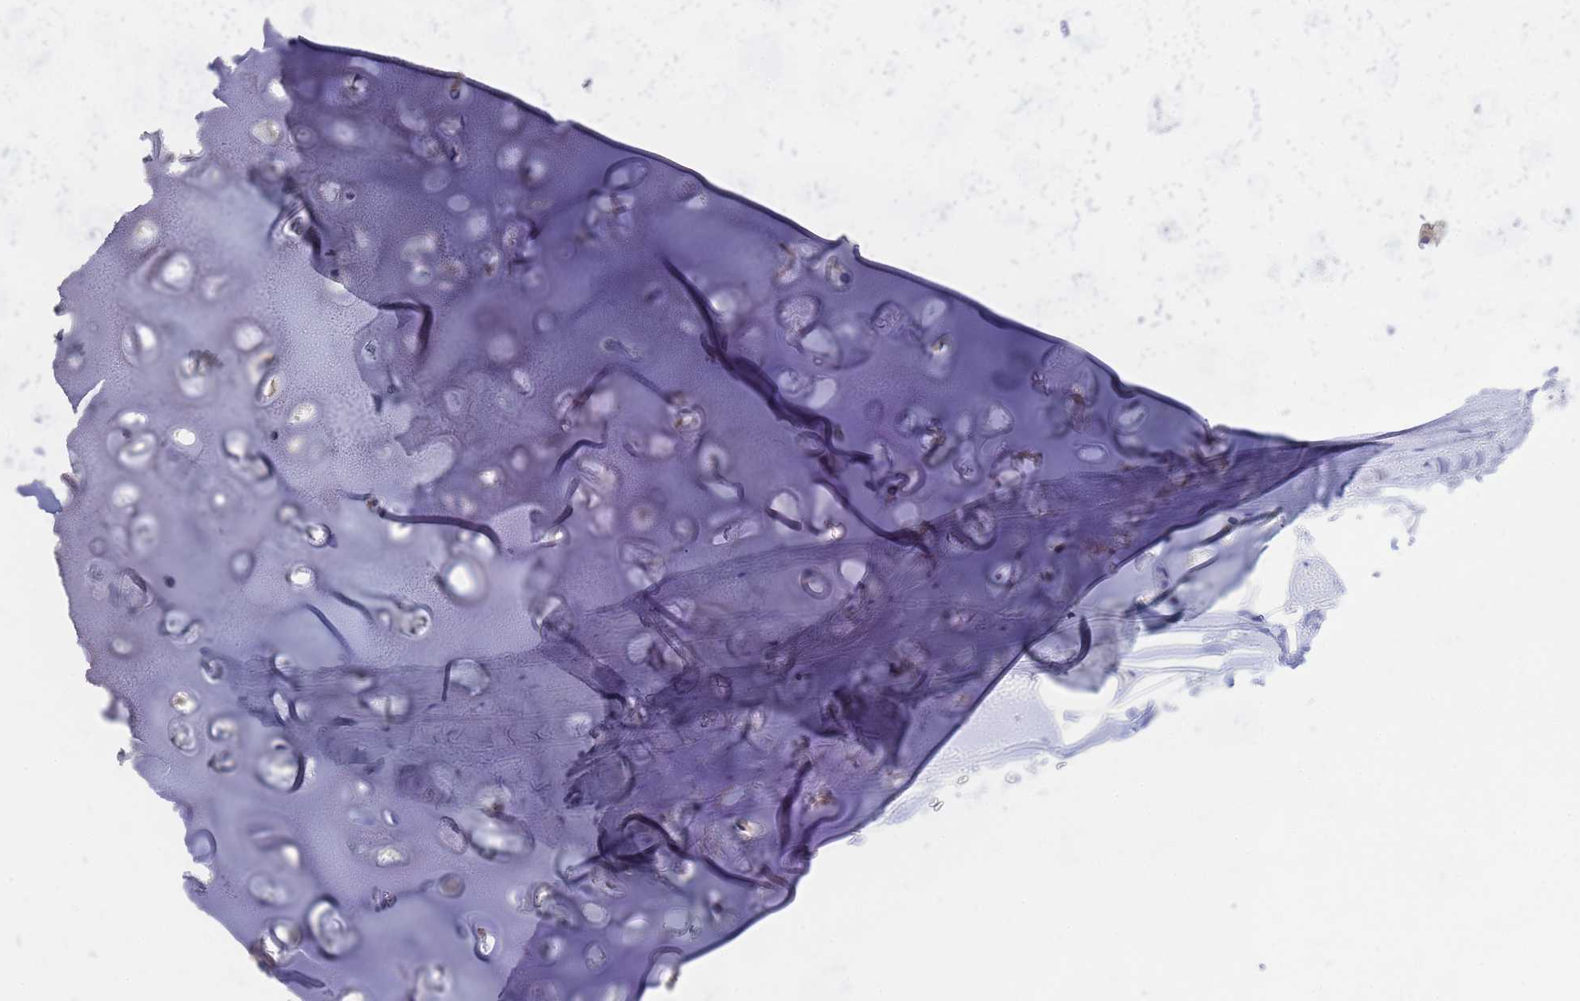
{"staining": {"intensity": "negative", "quantity": "none", "location": "none"}, "tissue": "adipose tissue", "cell_type": "Adipocytes", "image_type": "normal", "snomed": [{"axis": "morphology", "description": "Normal tissue, NOS"}, {"axis": "topography", "description": "Lymph node"}, {"axis": "topography", "description": "Bronchus"}], "caption": "Immunohistochemical staining of unremarkable adipose tissue demonstrates no significant expression in adipocytes. Nuclei are stained in blue.", "gene": "TM4SF4", "patient": {"sex": "male", "age": 63}}